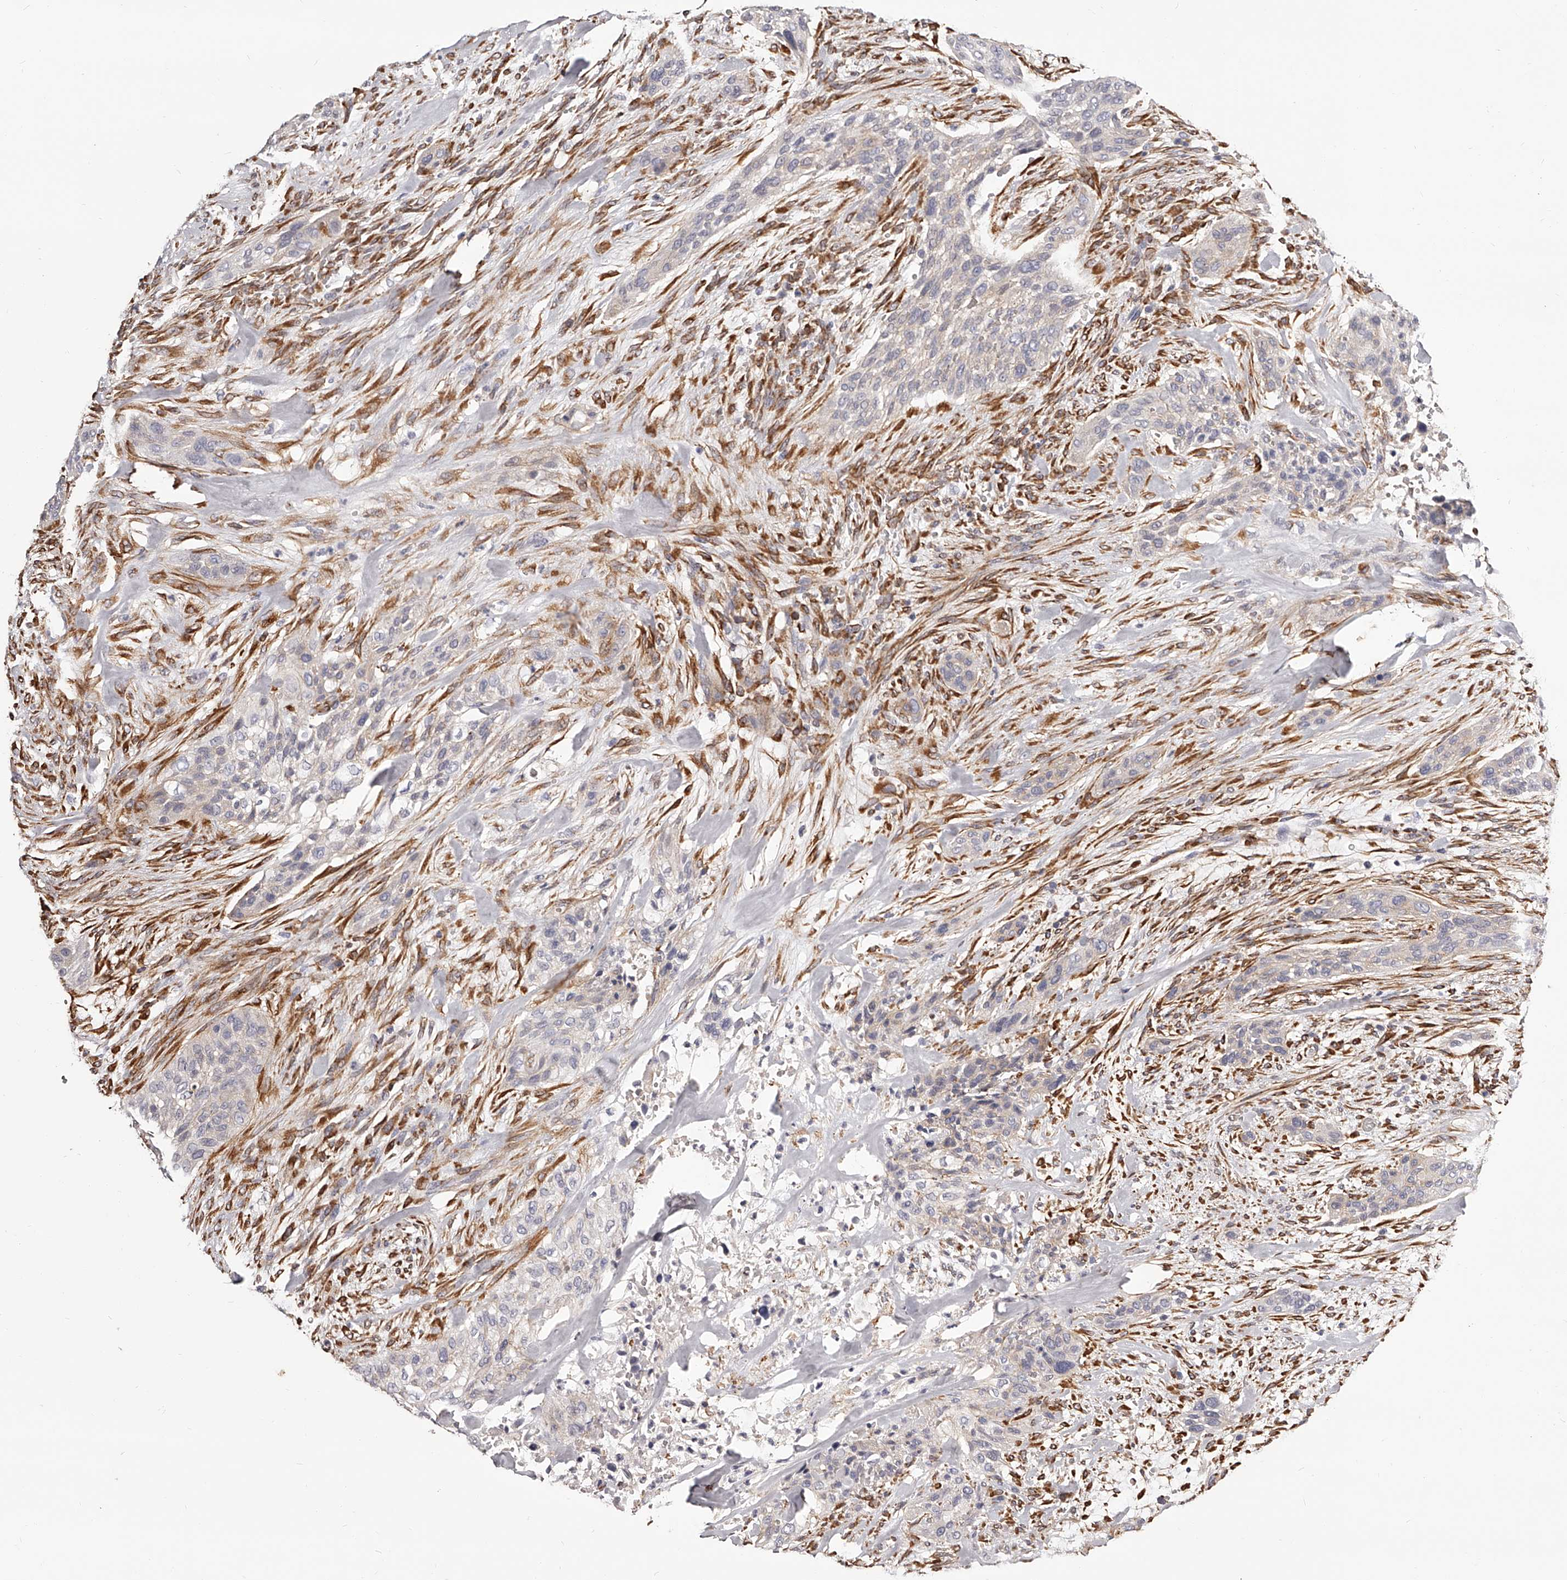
{"staining": {"intensity": "weak", "quantity": "<25%", "location": "cytoplasmic/membranous"}, "tissue": "urothelial cancer", "cell_type": "Tumor cells", "image_type": "cancer", "snomed": [{"axis": "morphology", "description": "Urothelial carcinoma, High grade"}, {"axis": "topography", "description": "Urinary bladder"}], "caption": "Immunohistochemistry (IHC) of human high-grade urothelial carcinoma shows no expression in tumor cells.", "gene": "CD82", "patient": {"sex": "male", "age": 35}}